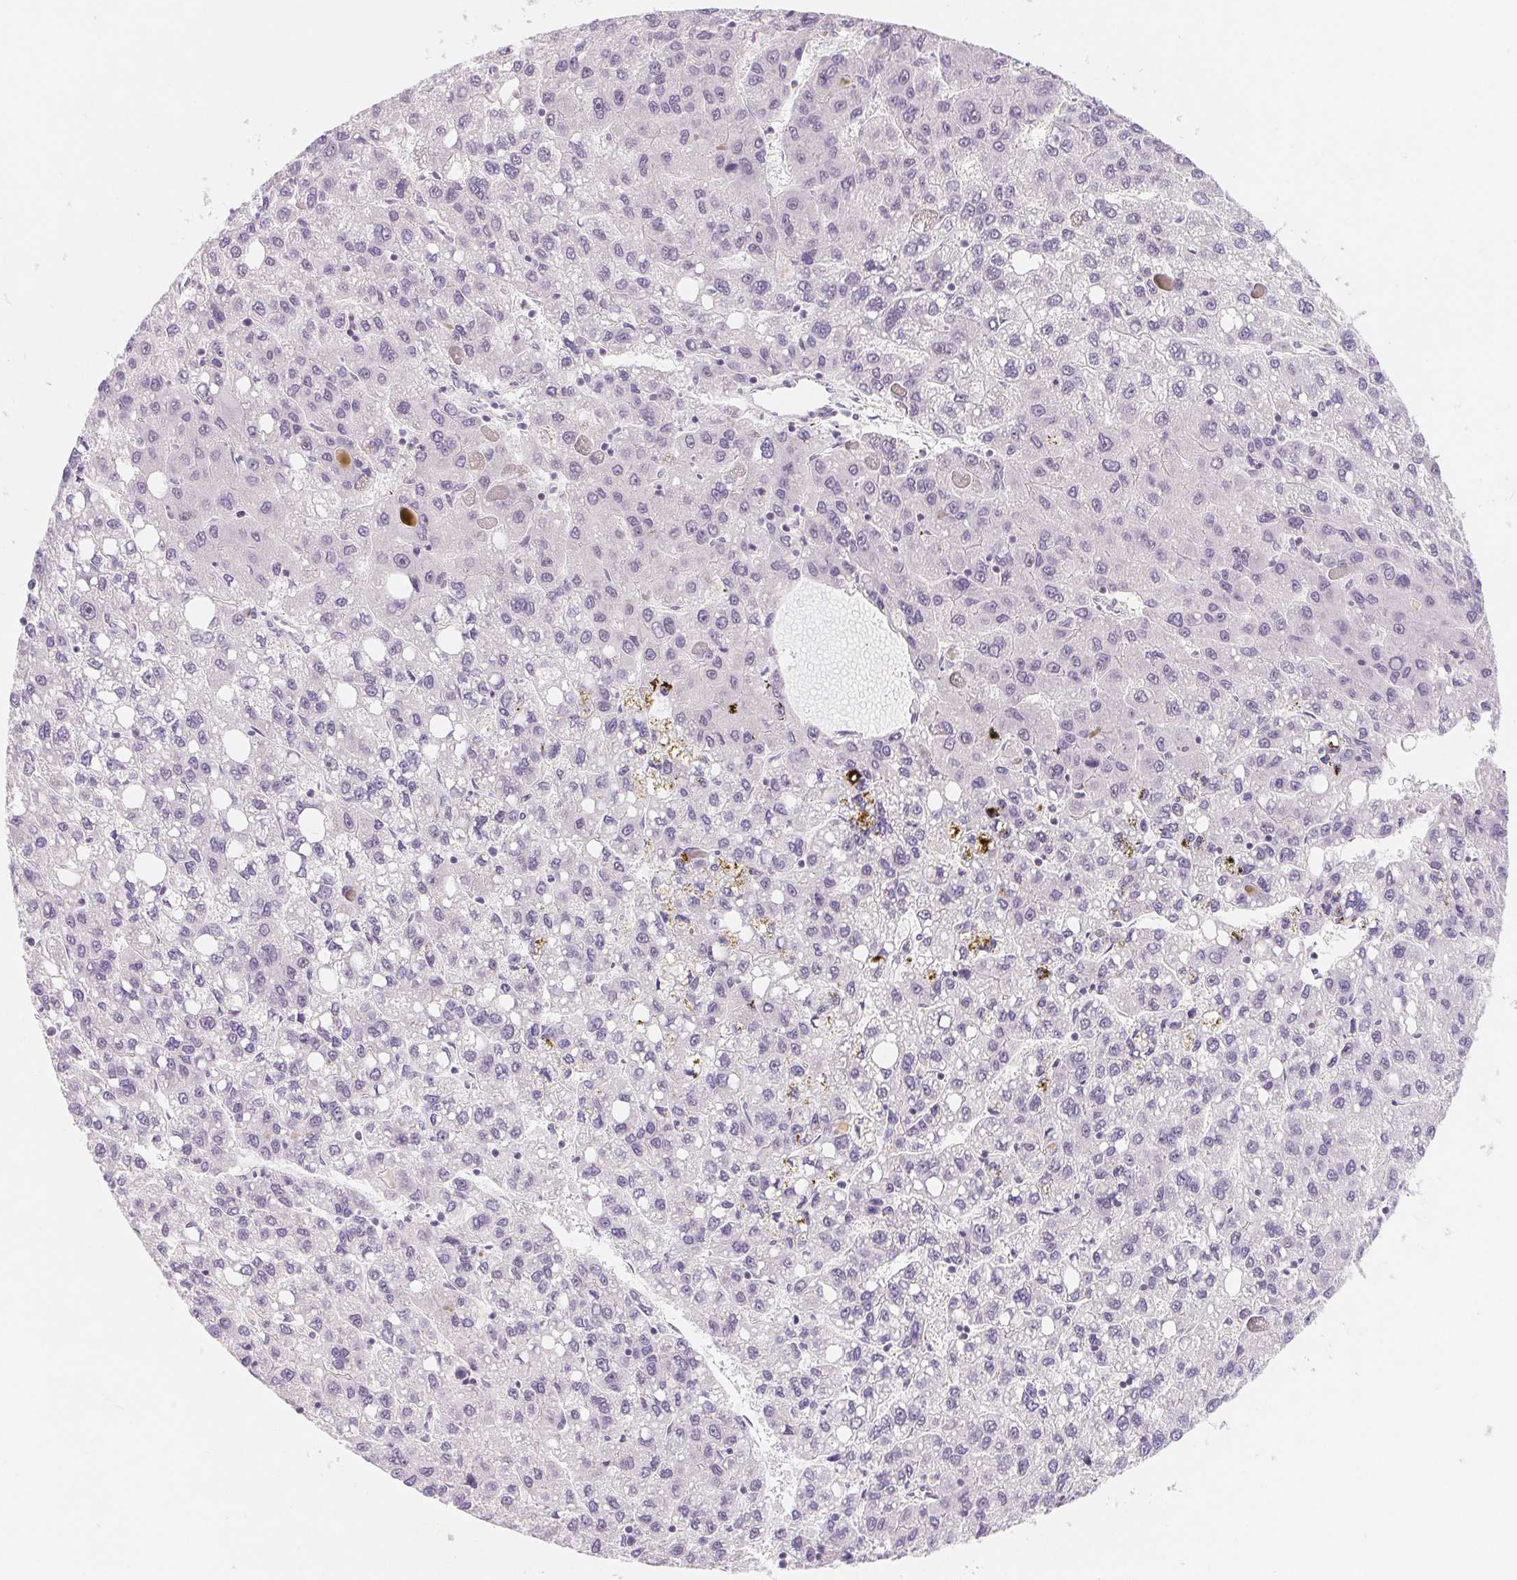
{"staining": {"intensity": "negative", "quantity": "none", "location": "none"}, "tissue": "liver cancer", "cell_type": "Tumor cells", "image_type": "cancer", "snomed": [{"axis": "morphology", "description": "Carcinoma, Hepatocellular, NOS"}, {"axis": "topography", "description": "Liver"}], "caption": "Immunohistochemistry (IHC) photomicrograph of neoplastic tissue: liver cancer (hepatocellular carcinoma) stained with DAB shows no significant protein staining in tumor cells.", "gene": "LCA5L", "patient": {"sex": "female", "age": 82}}